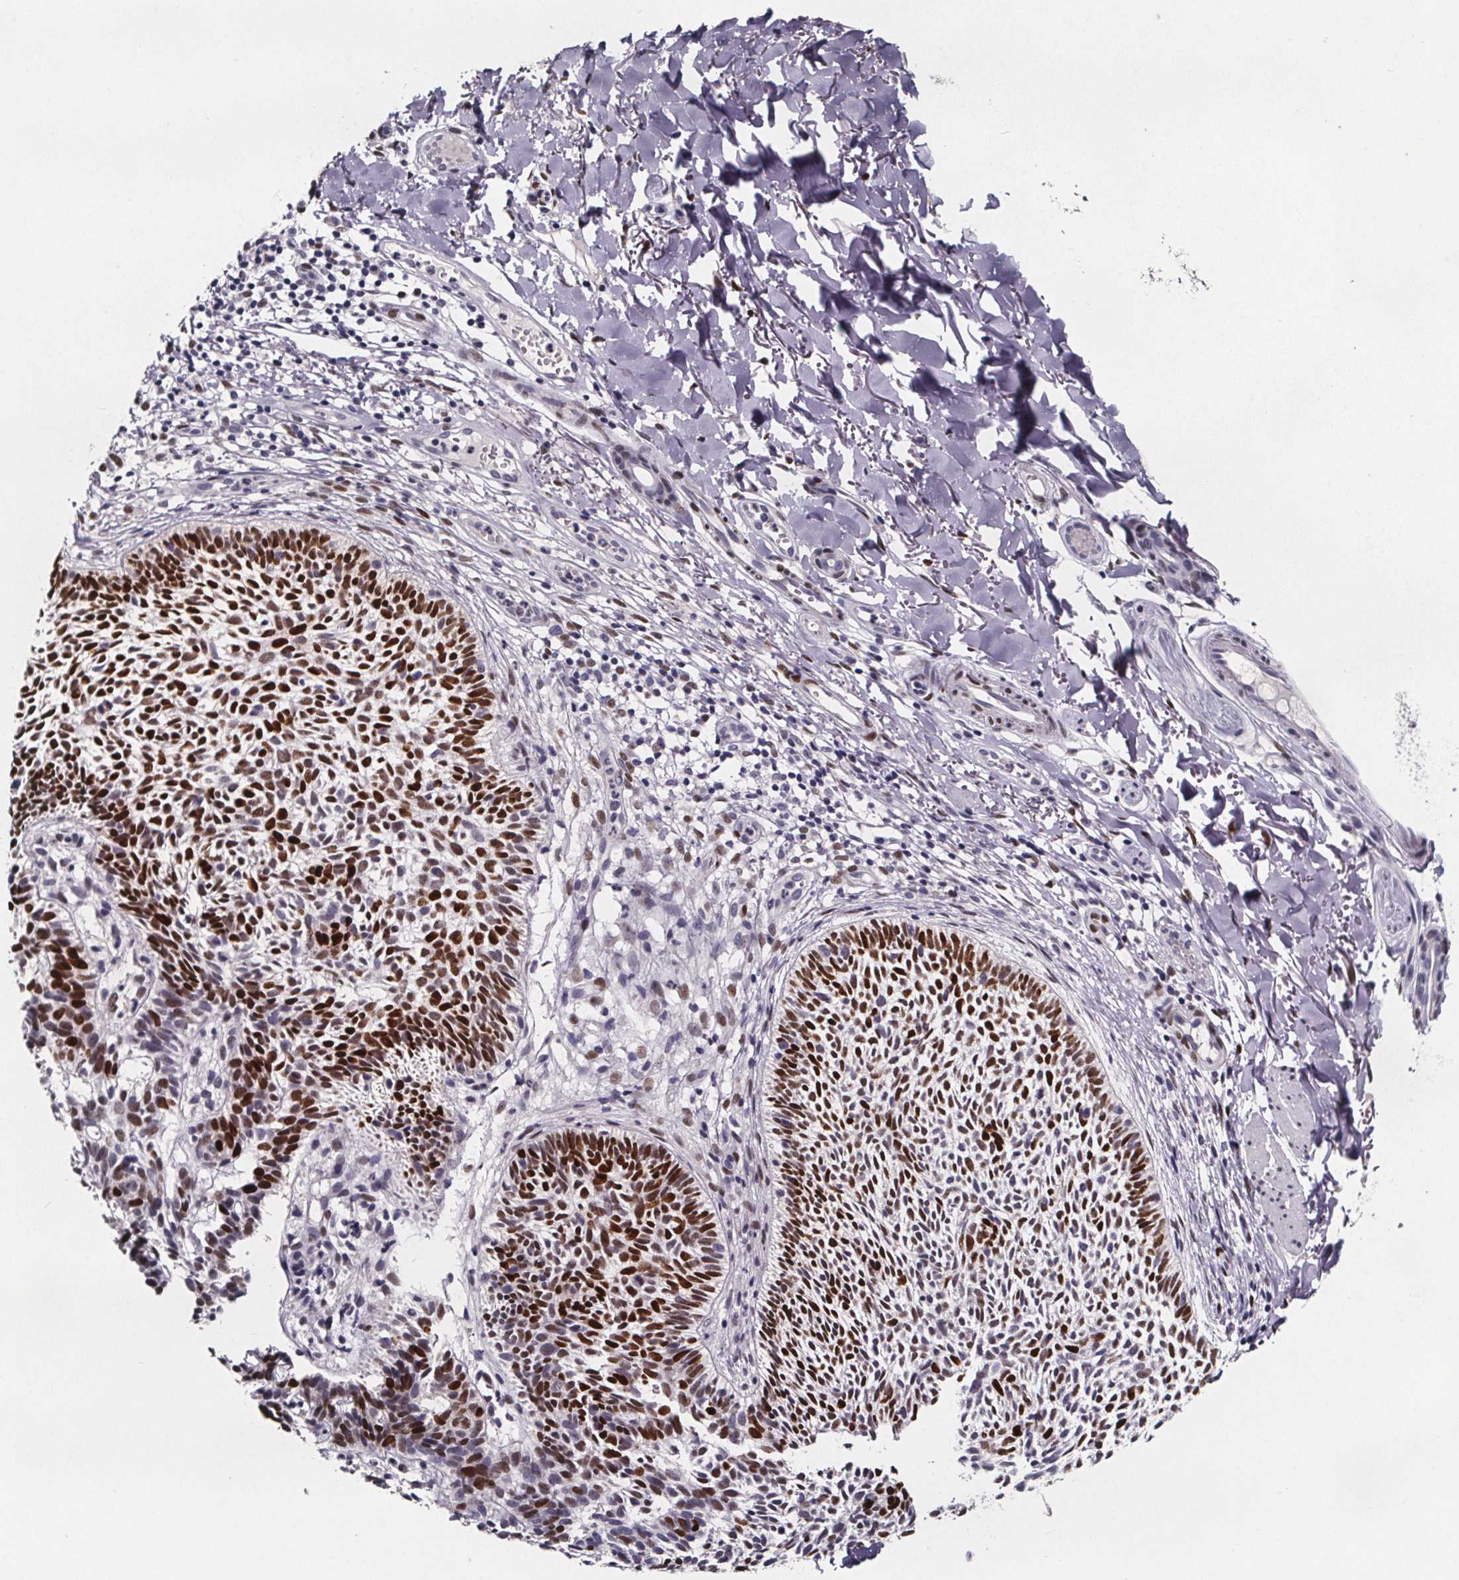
{"staining": {"intensity": "strong", "quantity": ">75%", "location": "nuclear"}, "tissue": "skin cancer", "cell_type": "Tumor cells", "image_type": "cancer", "snomed": [{"axis": "morphology", "description": "Basal cell carcinoma"}, {"axis": "topography", "description": "Skin"}], "caption": "Immunohistochemistry (IHC) histopathology image of neoplastic tissue: basal cell carcinoma (skin) stained using IHC displays high levels of strong protein expression localized specifically in the nuclear of tumor cells, appearing as a nuclear brown color.", "gene": "AR", "patient": {"sex": "male", "age": 78}}